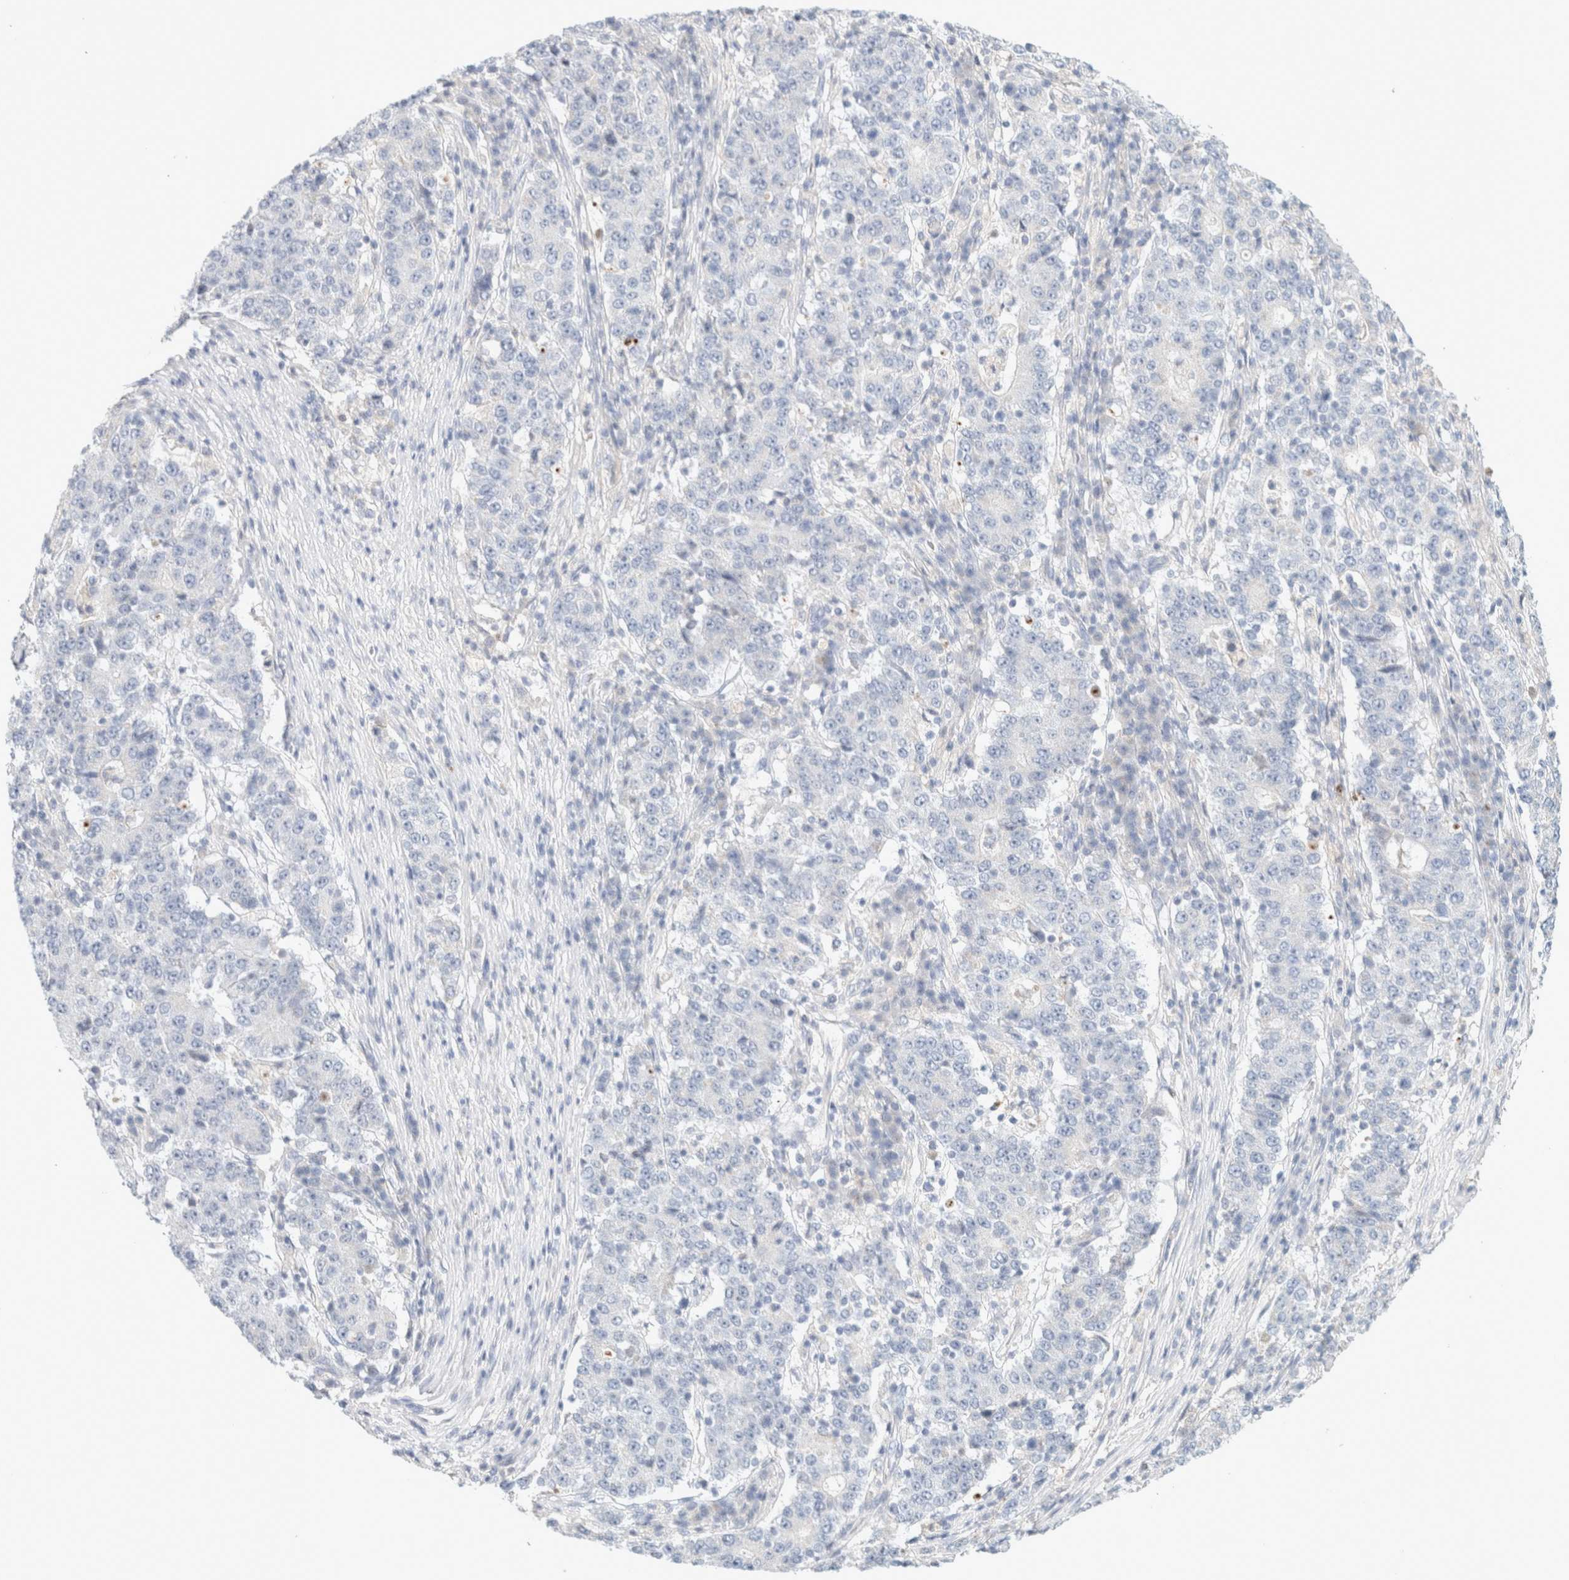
{"staining": {"intensity": "negative", "quantity": "none", "location": "none"}, "tissue": "stomach cancer", "cell_type": "Tumor cells", "image_type": "cancer", "snomed": [{"axis": "morphology", "description": "Adenocarcinoma, NOS"}, {"axis": "topography", "description": "Stomach"}], "caption": "DAB (3,3'-diaminobenzidine) immunohistochemical staining of adenocarcinoma (stomach) reveals no significant staining in tumor cells.", "gene": "HEXD", "patient": {"sex": "male", "age": 59}}